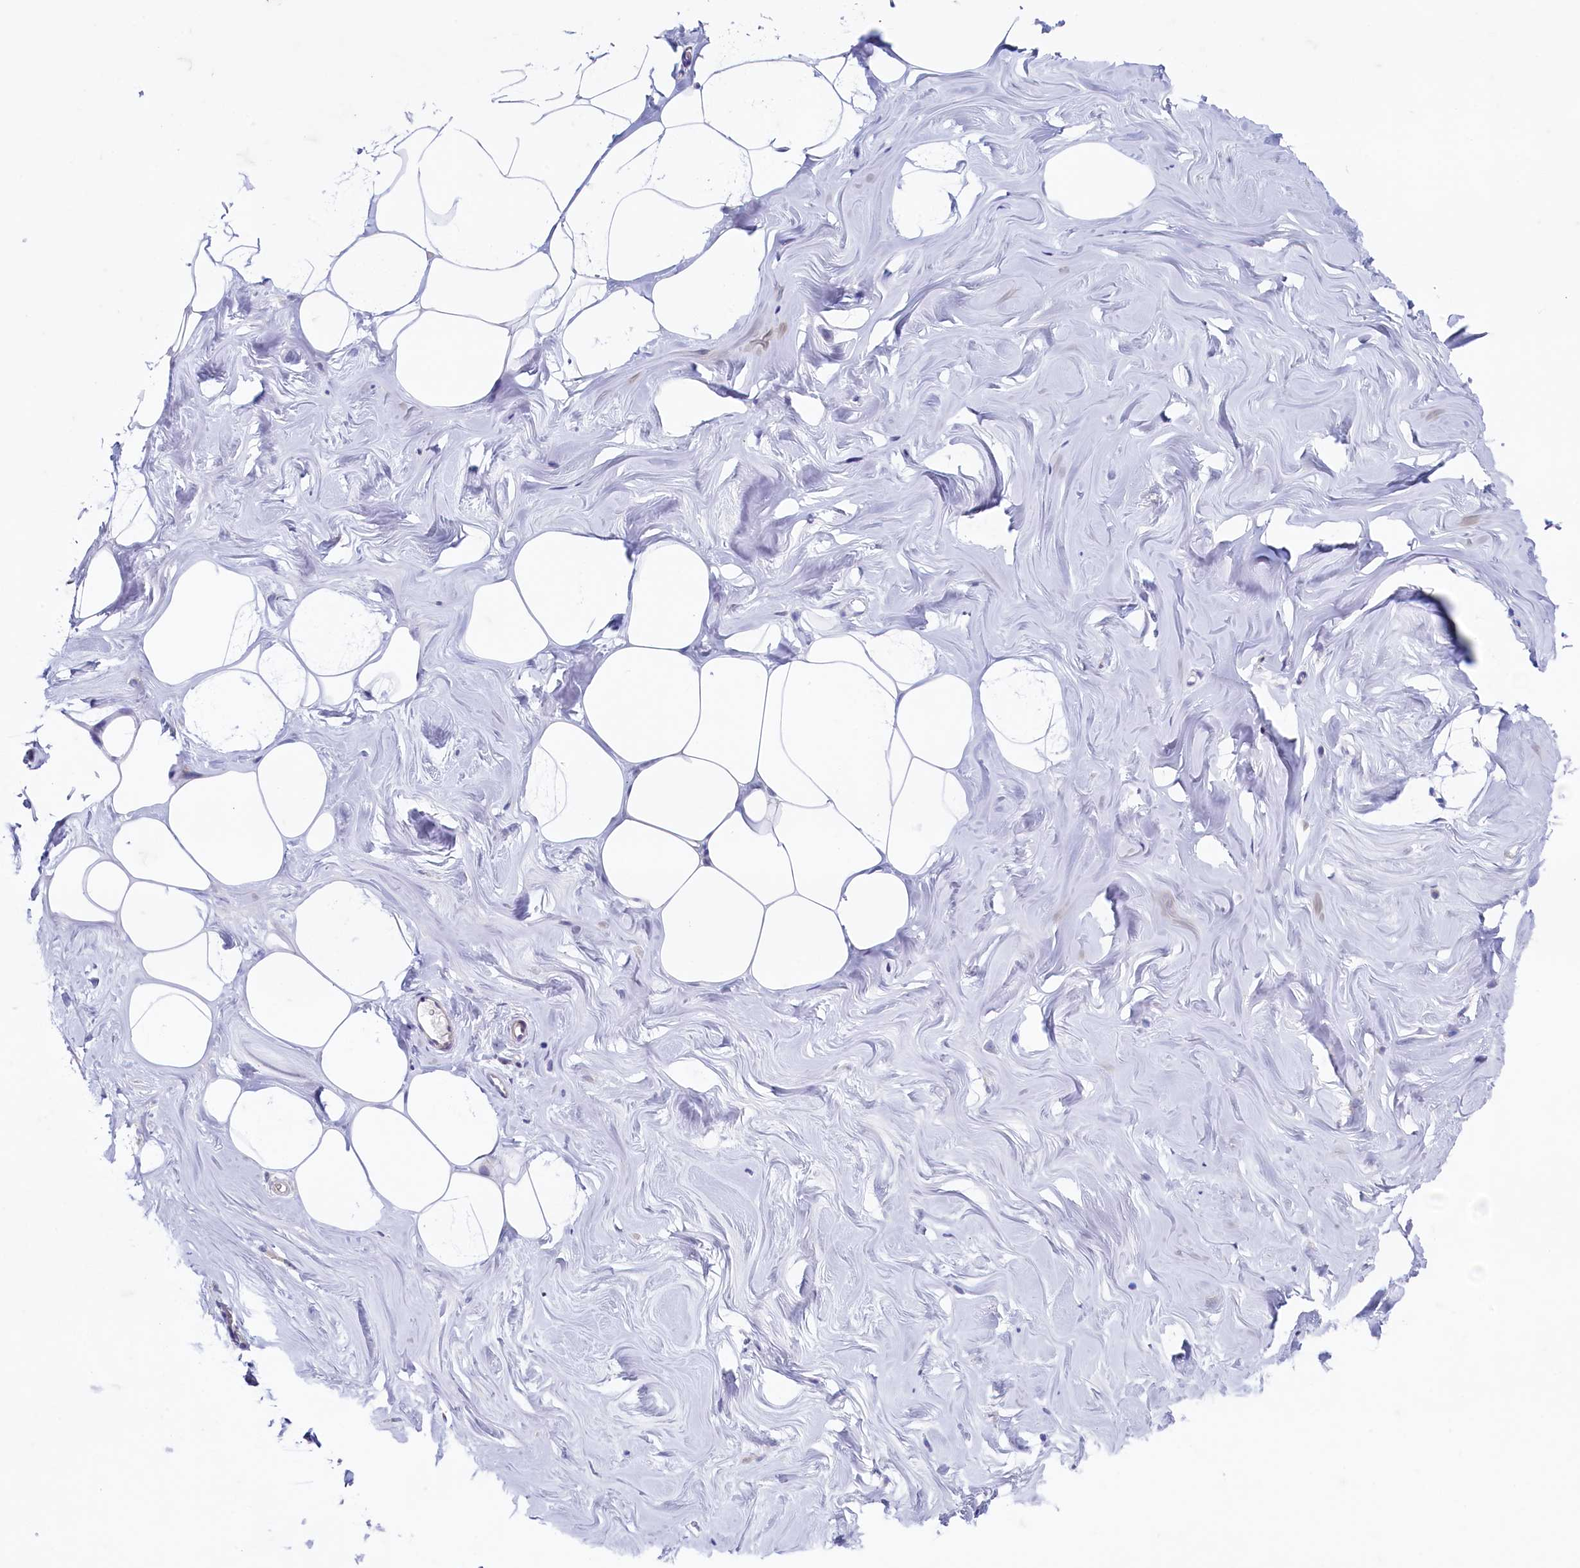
{"staining": {"intensity": "negative", "quantity": "none", "location": "none"}, "tissue": "adipose tissue", "cell_type": "Adipocytes", "image_type": "normal", "snomed": [{"axis": "morphology", "description": "Normal tissue, NOS"}, {"axis": "morphology", "description": "Fibrosis, NOS"}, {"axis": "topography", "description": "Breast"}, {"axis": "topography", "description": "Adipose tissue"}], "caption": "High power microscopy histopathology image of an immunohistochemistry photomicrograph of benign adipose tissue, revealing no significant positivity in adipocytes.", "gene": "MAP1LC3A", "patient": {"sex": "female", "age": 39}}